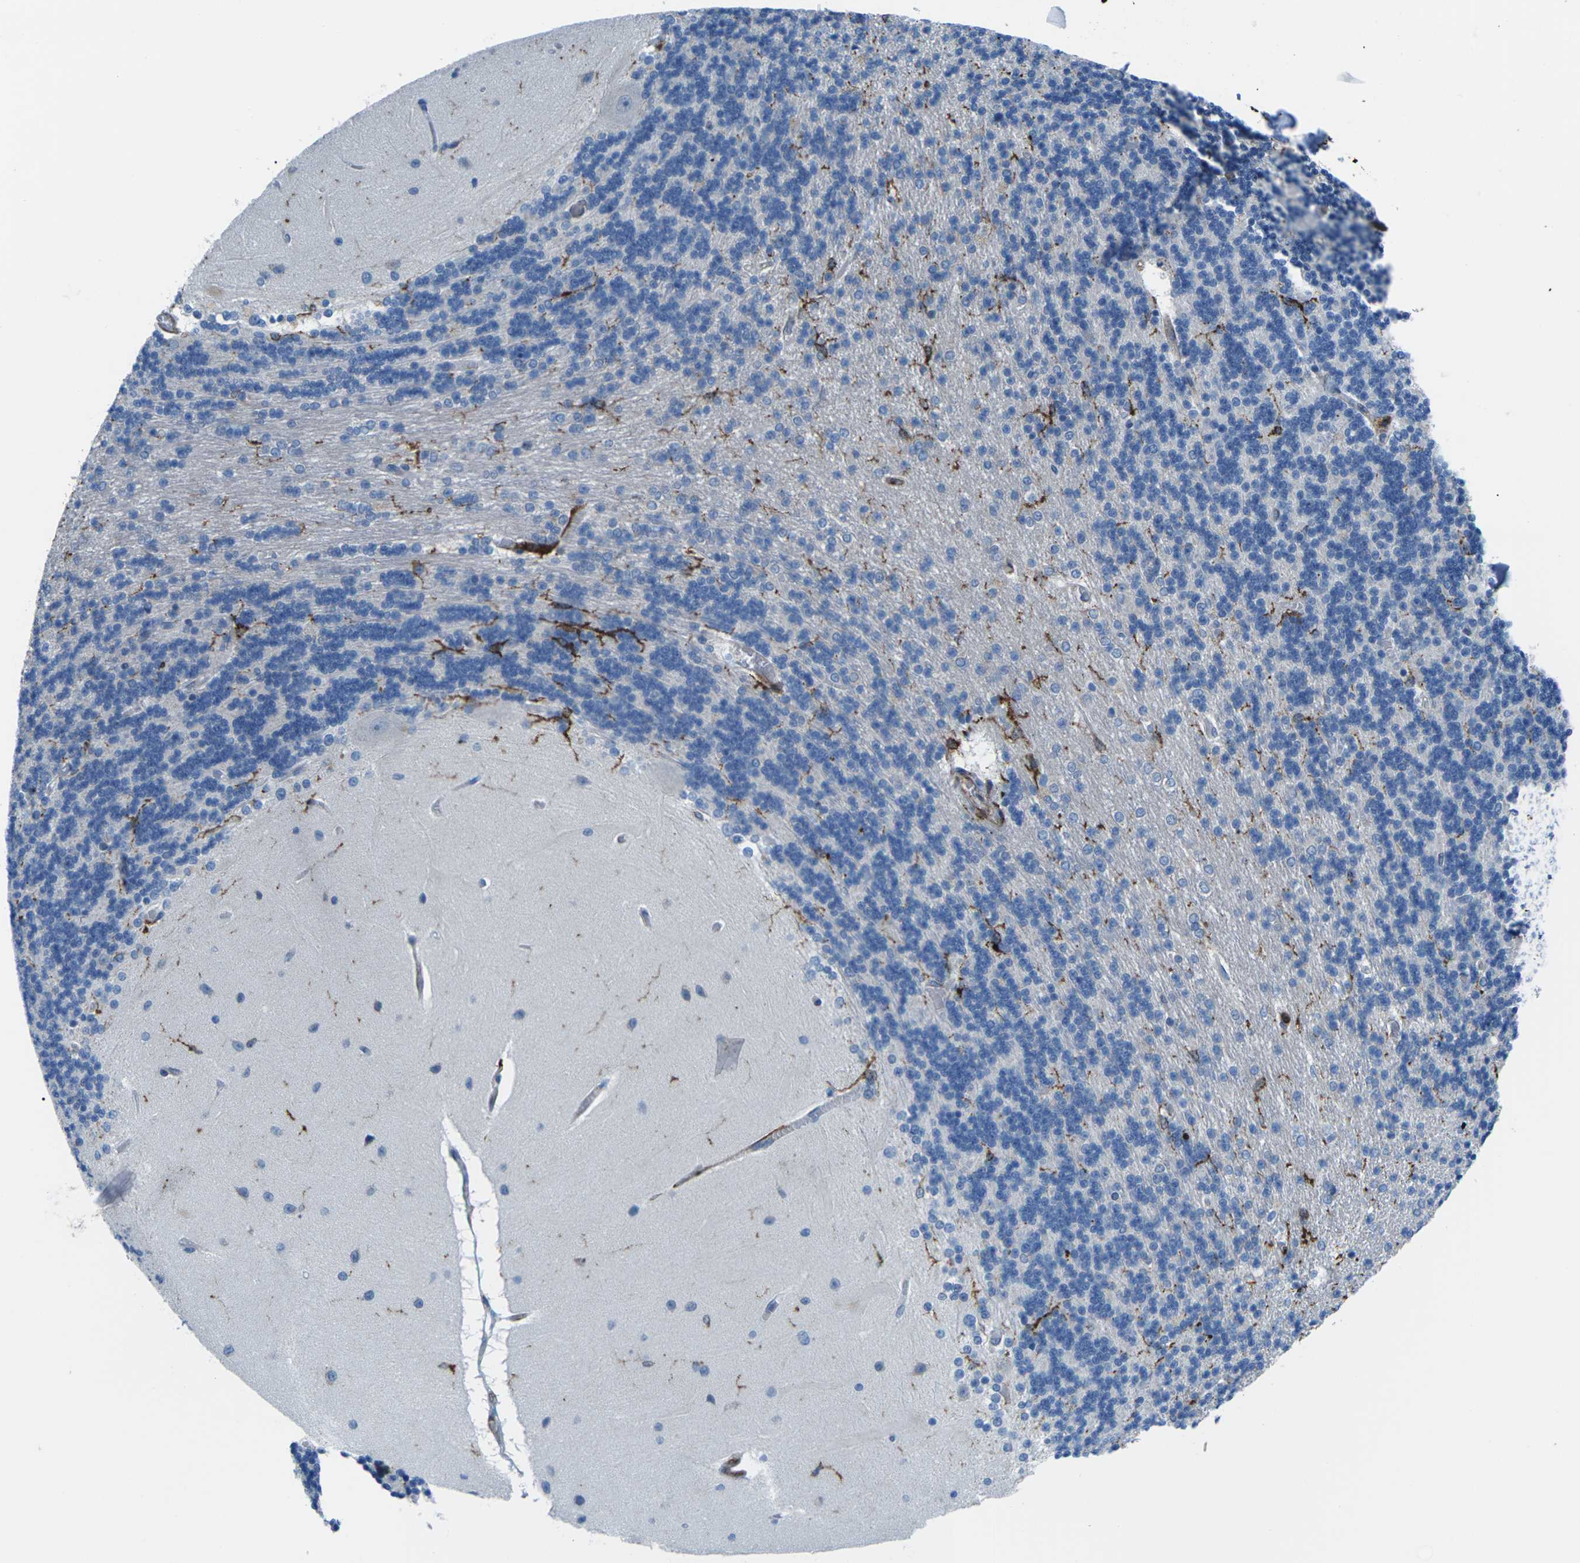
{"staining": {"intensity": "negative", "quantity": "none", "location": "none"}, "tissue": "cerebellum", "cell_type": "Cells in granular layer", "image_type": "normal", "snomed": [{"axis": "morphology", "description": "Normal tissue, NOS"}, {"axis": "topography", "description": "Cerebellum"}], "caption": "The photomicrograph displays no staining of cells in granular layer in unremarkable cerebellum. The staining is performed using DAB (3,3'-diaminobenzidine) brown chromogen with nuclei counter-stained in using hematoxylin.", "gene": "PTPN1", "patient": {"sex": "female", "age": 54}}